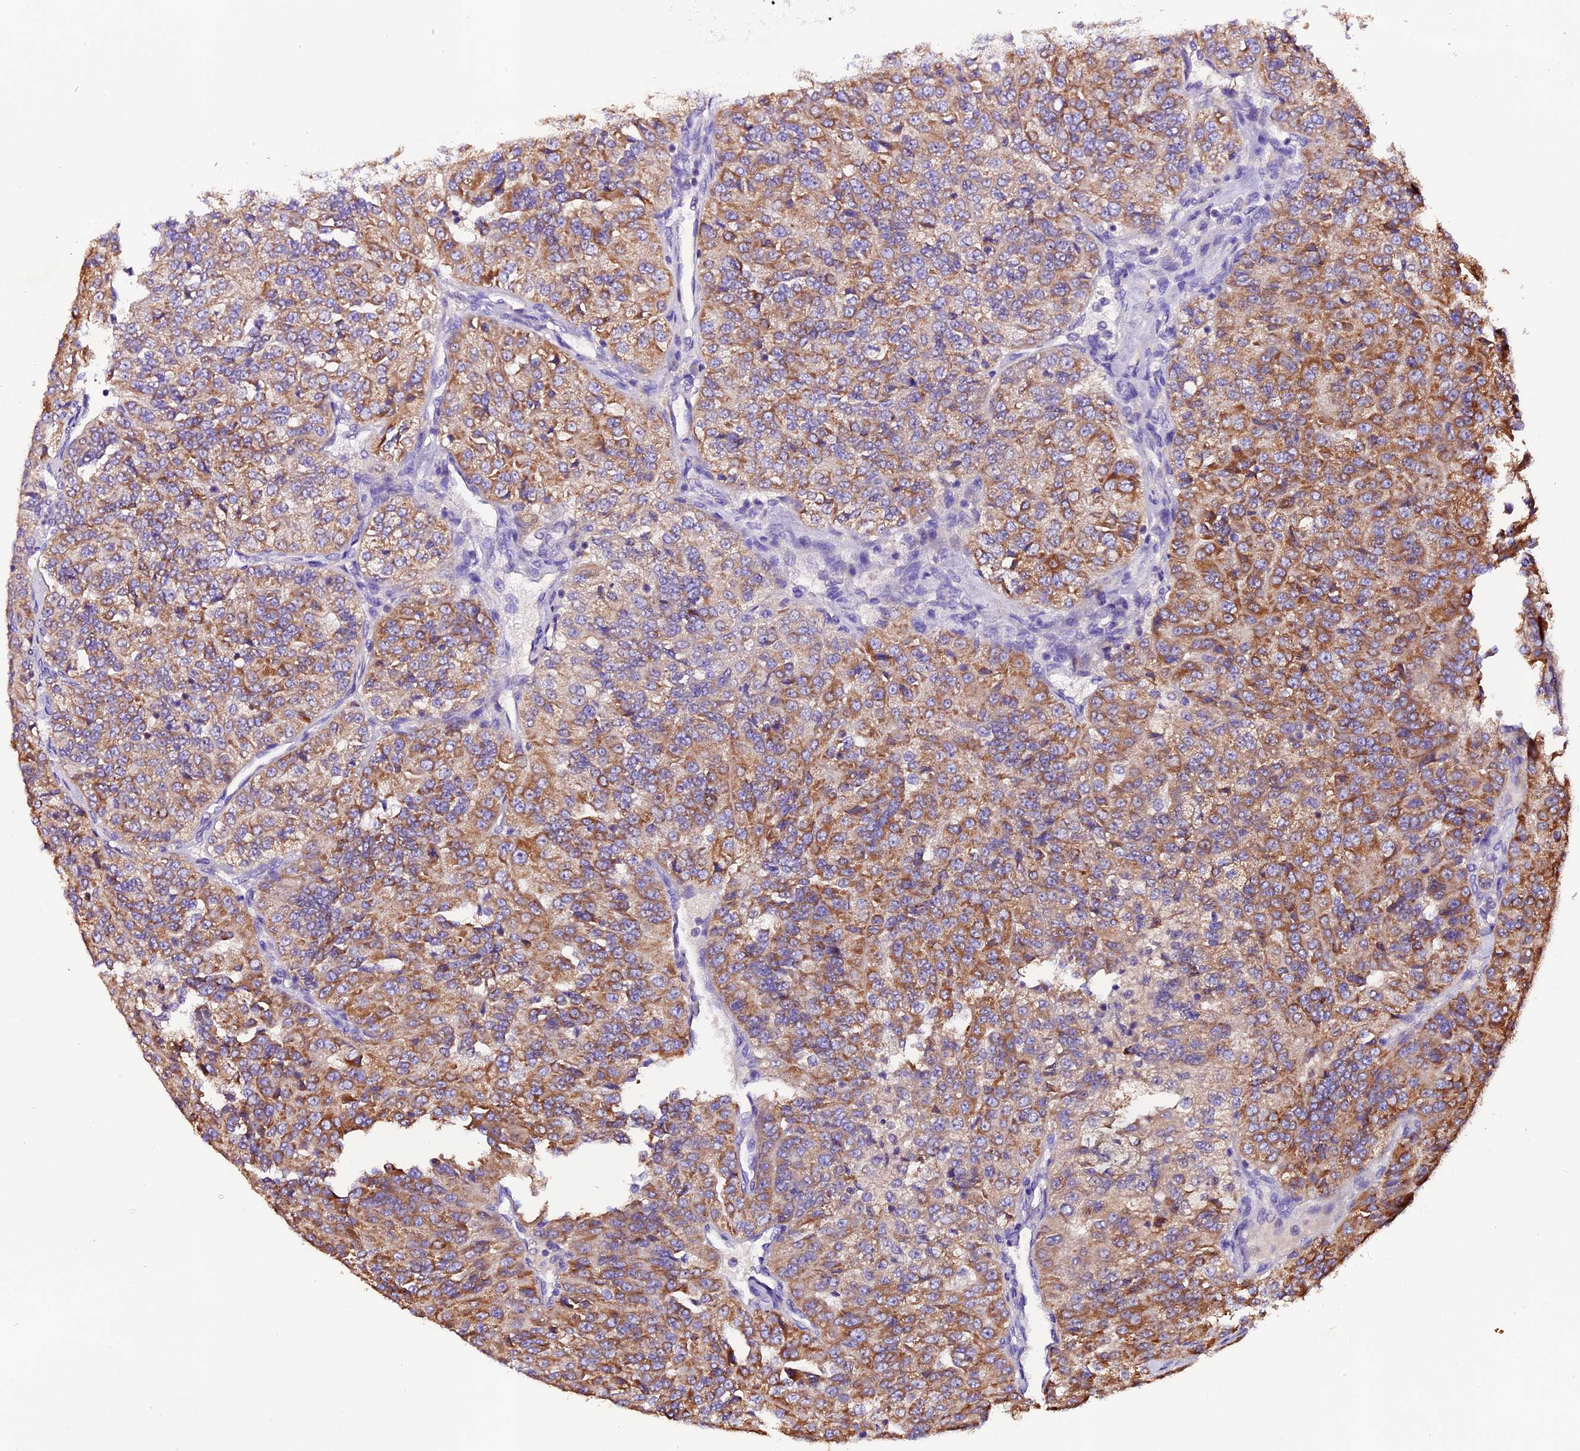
{"staining": {"intensity": "moderate", "quantity": ">75%", "location": "cytoplasmic/membranous"}, "tissue": "renal cancer", "cell_type": "Tumor cells", "image_type": "cancer", "snomed": [{"axis": "morphology", "description": "Adenocarcinoma, NOS"}, {"axis": "topography", "description": "Kidney"}], "caption": "Protein staining of renal cancer (adenocarcinoma) tissue displays moderate cytoplasmic/membranous expression in about >75% of tumor cells.", "gene": "SIX5", "patient": {"sex": "female", "age": 63}}